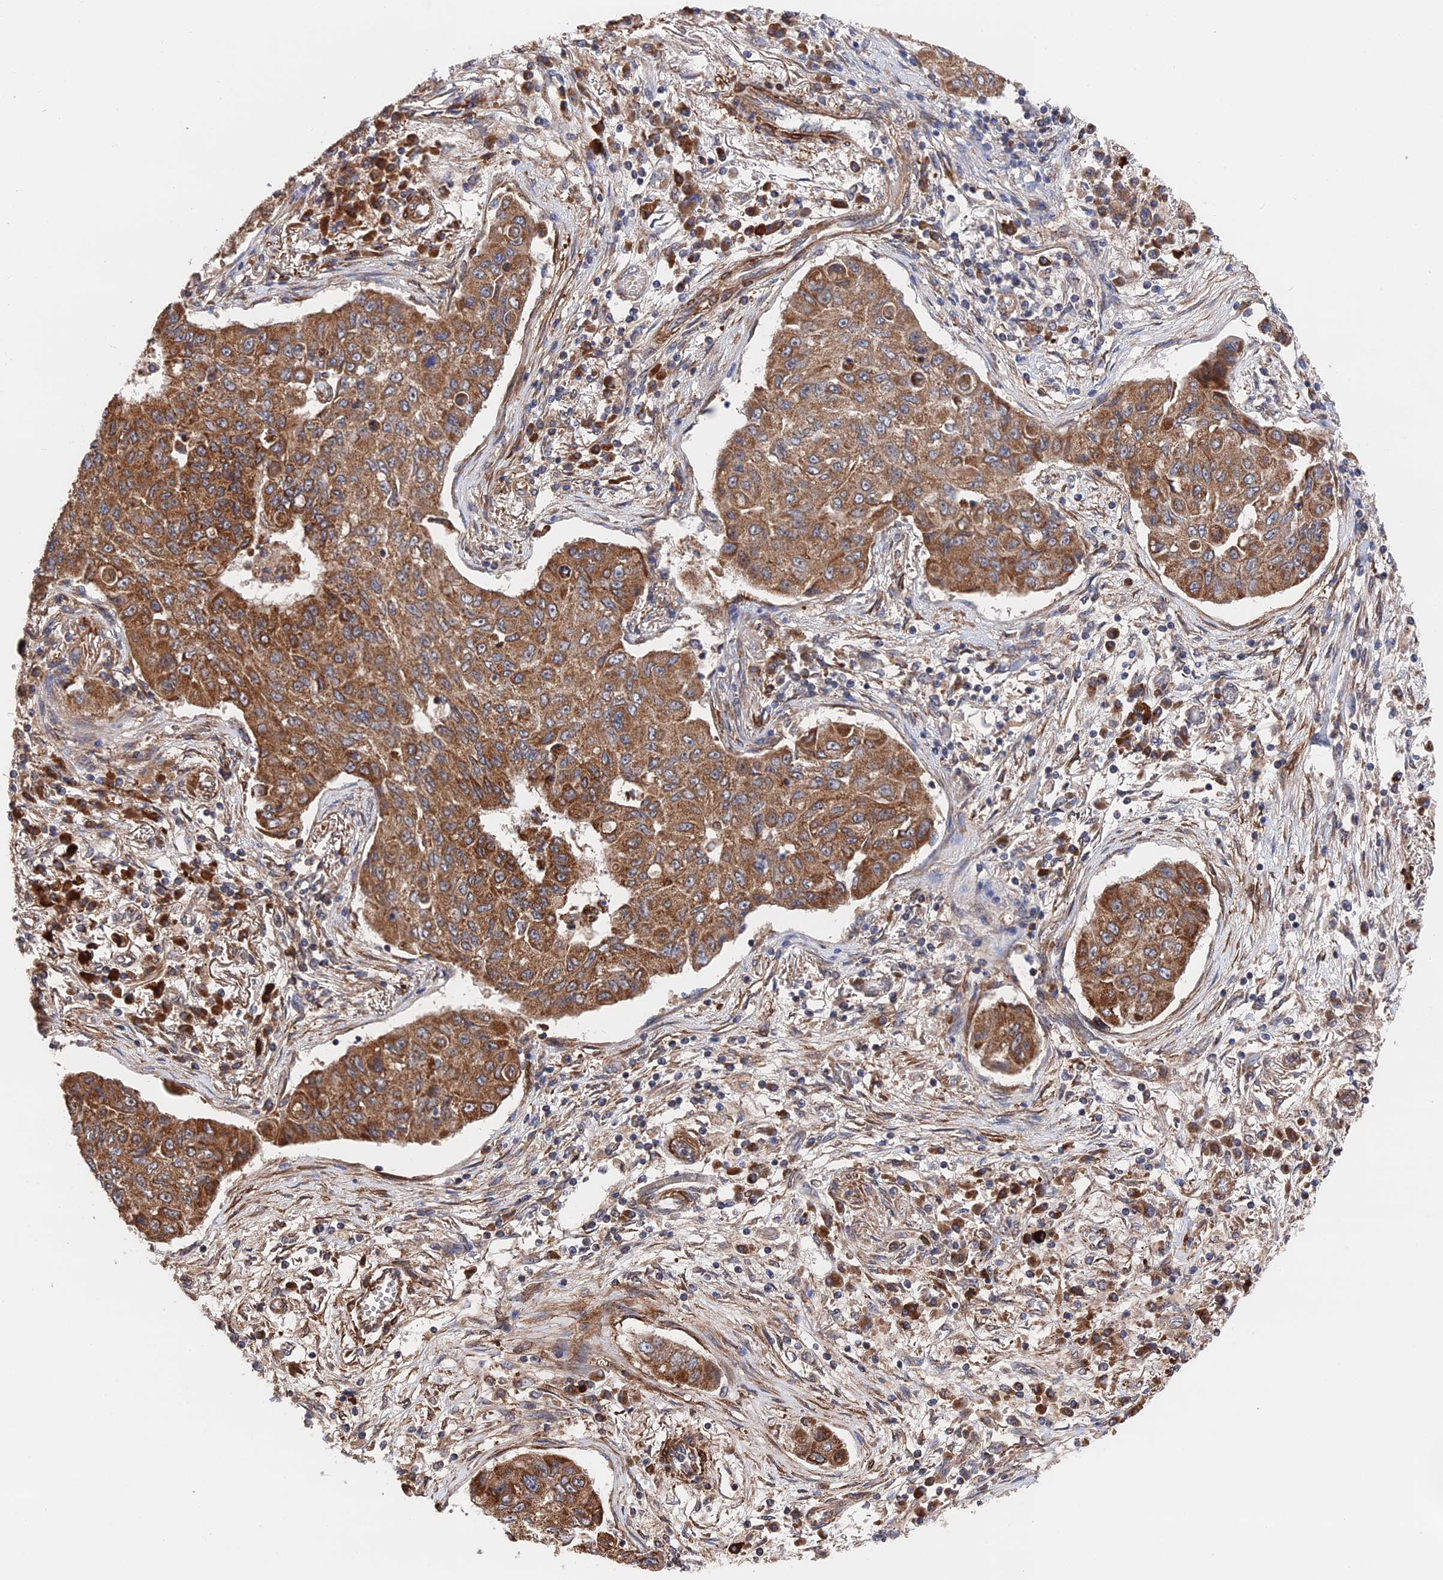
{"staining": {"intensity": "strong", "quantity": ">75%", "location": "cytoplasmic/membranous"}, "tissue": "lung cancer", "cell_type": "Tumor cells", "image_type": "cancer", "snomed": [{"axis": "morphology", "description": "Squamous cell carcinoma, NOS"}, {"axis": "topography", "description": "Lung"}], "caption": "Lung cancer stained with a brown dye displays strong cytoplasmic/membranous positive staining in approximately >75% of tumor cells.", "gene": "ZNF320", "patient": {"sex": "male", "age": 74}}